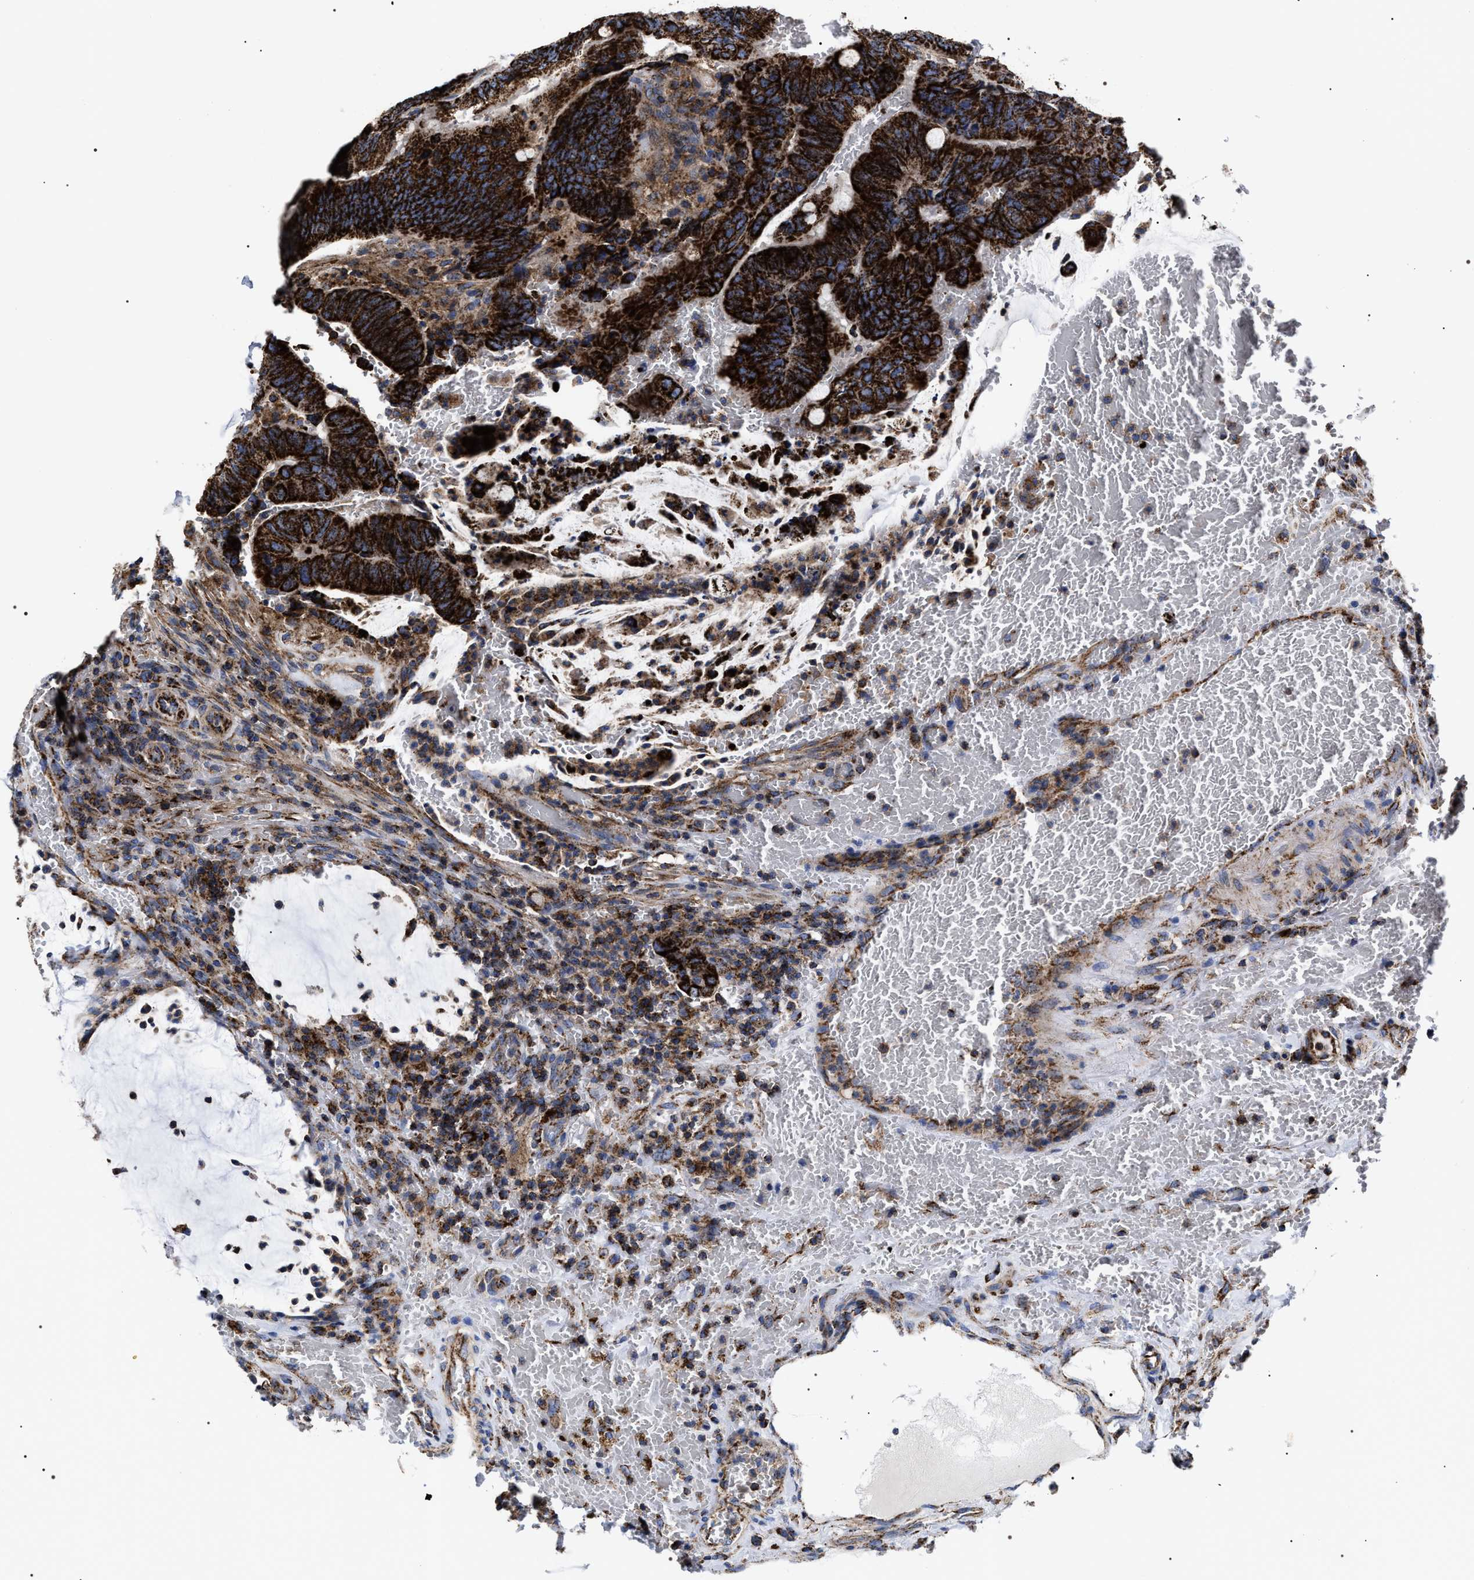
{"staining": {"intensity": "strong", "quantity": ">75%", "location": "cytoplasmic/membranous"}, "tissue": "colorectal cancer", "cell_type": "Tumor cells", "image_type": "cancer", "snomed": [{"axis": "morphology", "description": "Normal tissue, NOS"}, {"axis": "morphology", "description": "Adenocarcinoma, NOS"}, {"axis": "topography", "description": "Rectum"}, {"axis": "topography", "description": "Peripheral nerve tissue"}], "caption": "Colorectal adenocarcinoma tissue displays strong cytoplasmic/membranous positivity in approximately >75% of tumor cells", "gene": "COG5", "patient": {"sex": "male", "age": 92}}